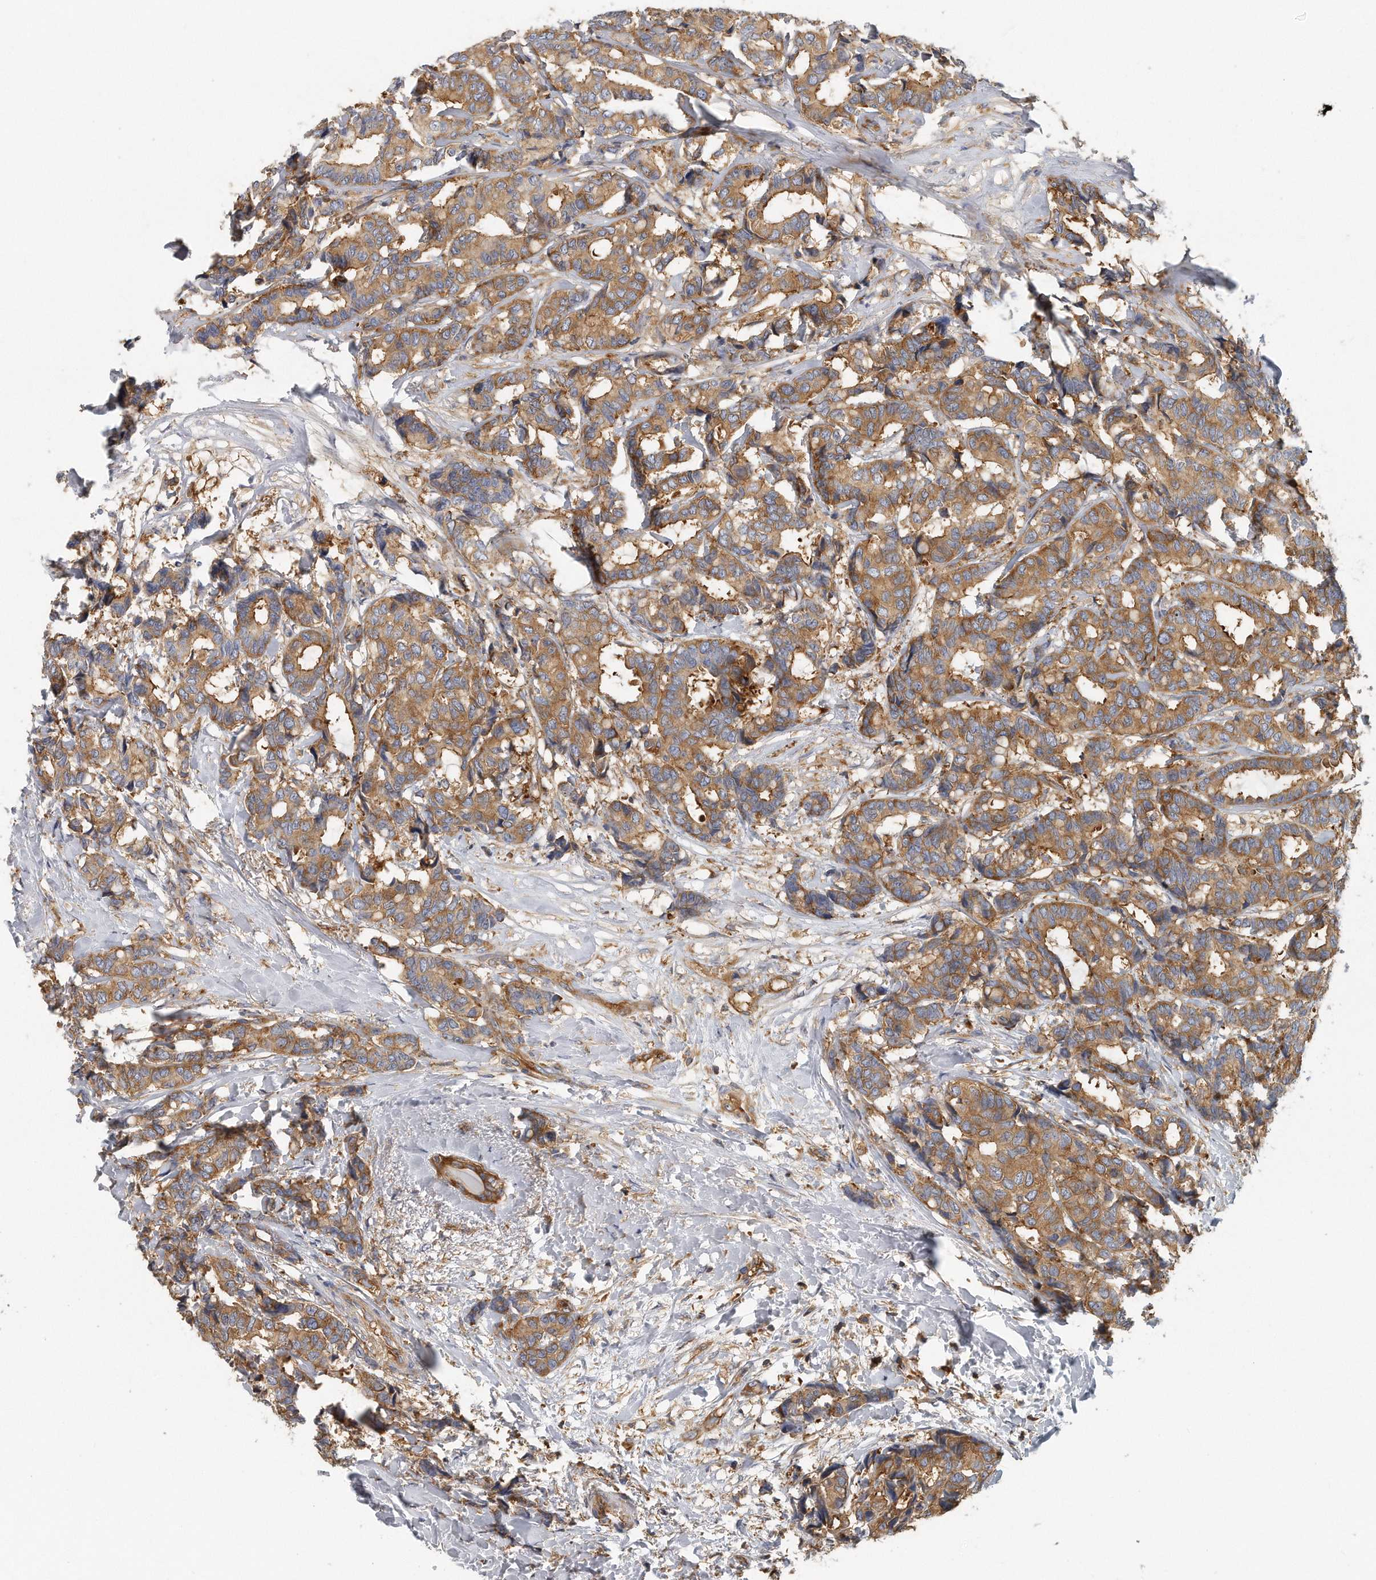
{"staining": {"intensity": "moderate", "quantity": ">75%", "location": "cytoplasmic/membranous"}, "tissue": "breast cancer", "cell_type": "Tumor cells", "image_type": "cancer", "snomed": [{"axis": "morphology", "description": "Duct carcinoma"}, {"axis": "topography", "description": "Breast"}], "caption": "Breast infiltrating ductal carcinoma stained with DAB IHC demonstrates medium levels of moderate cytoplasmic/membranous positivity in about >75% of tumor cells. The staining was performed using DAB, with brown indicating positive protein expression. Nuclei are stained blue with hematoxylin.", "gene": "EIF3I", "patient": {"sex": "female", "age": 87}}